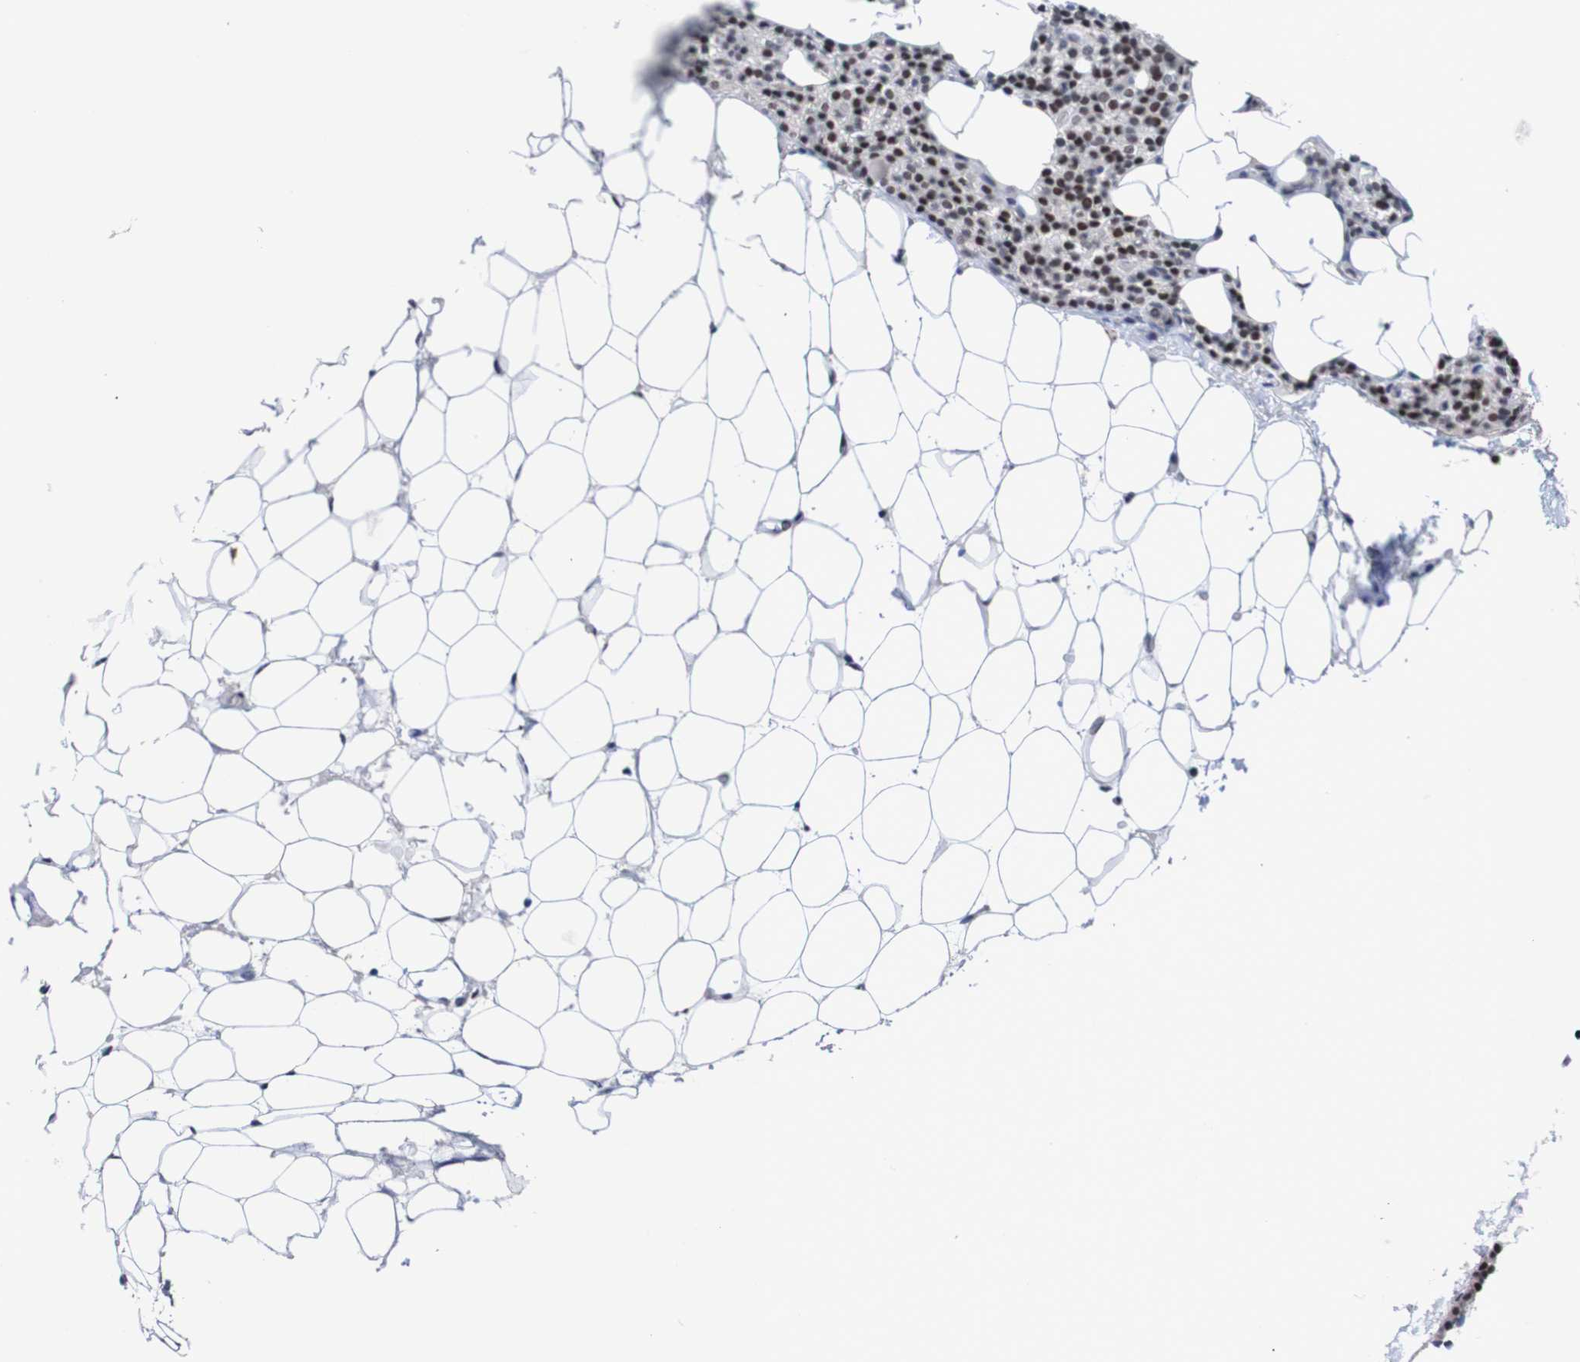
{"staining": {"intensity": "strong", "quantity": ">75%", "location": "nuclear"}, "tissue": "parathyroid gland", "cell_type": "Glandular cells", "image_type": "normal", "snomed": [{"axis": "morphology", "description": "Normal tissue, NOS"}, {"axis": "morphology", "description": "Adenoma, NOS"}, {"axis": "topography", "description": "Parathyroid gland"}], "caption": "Immunohistochemistry (IHC) photomicrograph of unremarkable parathyroid gland: parathyroid gland stained using immunohistochemistry (IHC) reveals high levels of strong protein expression localized specifically in the nuclear of glandular cells, appearing as a nuclear brown color.", "gene": "CDC5L", "patient": {"sex": "female", "age": 51}}